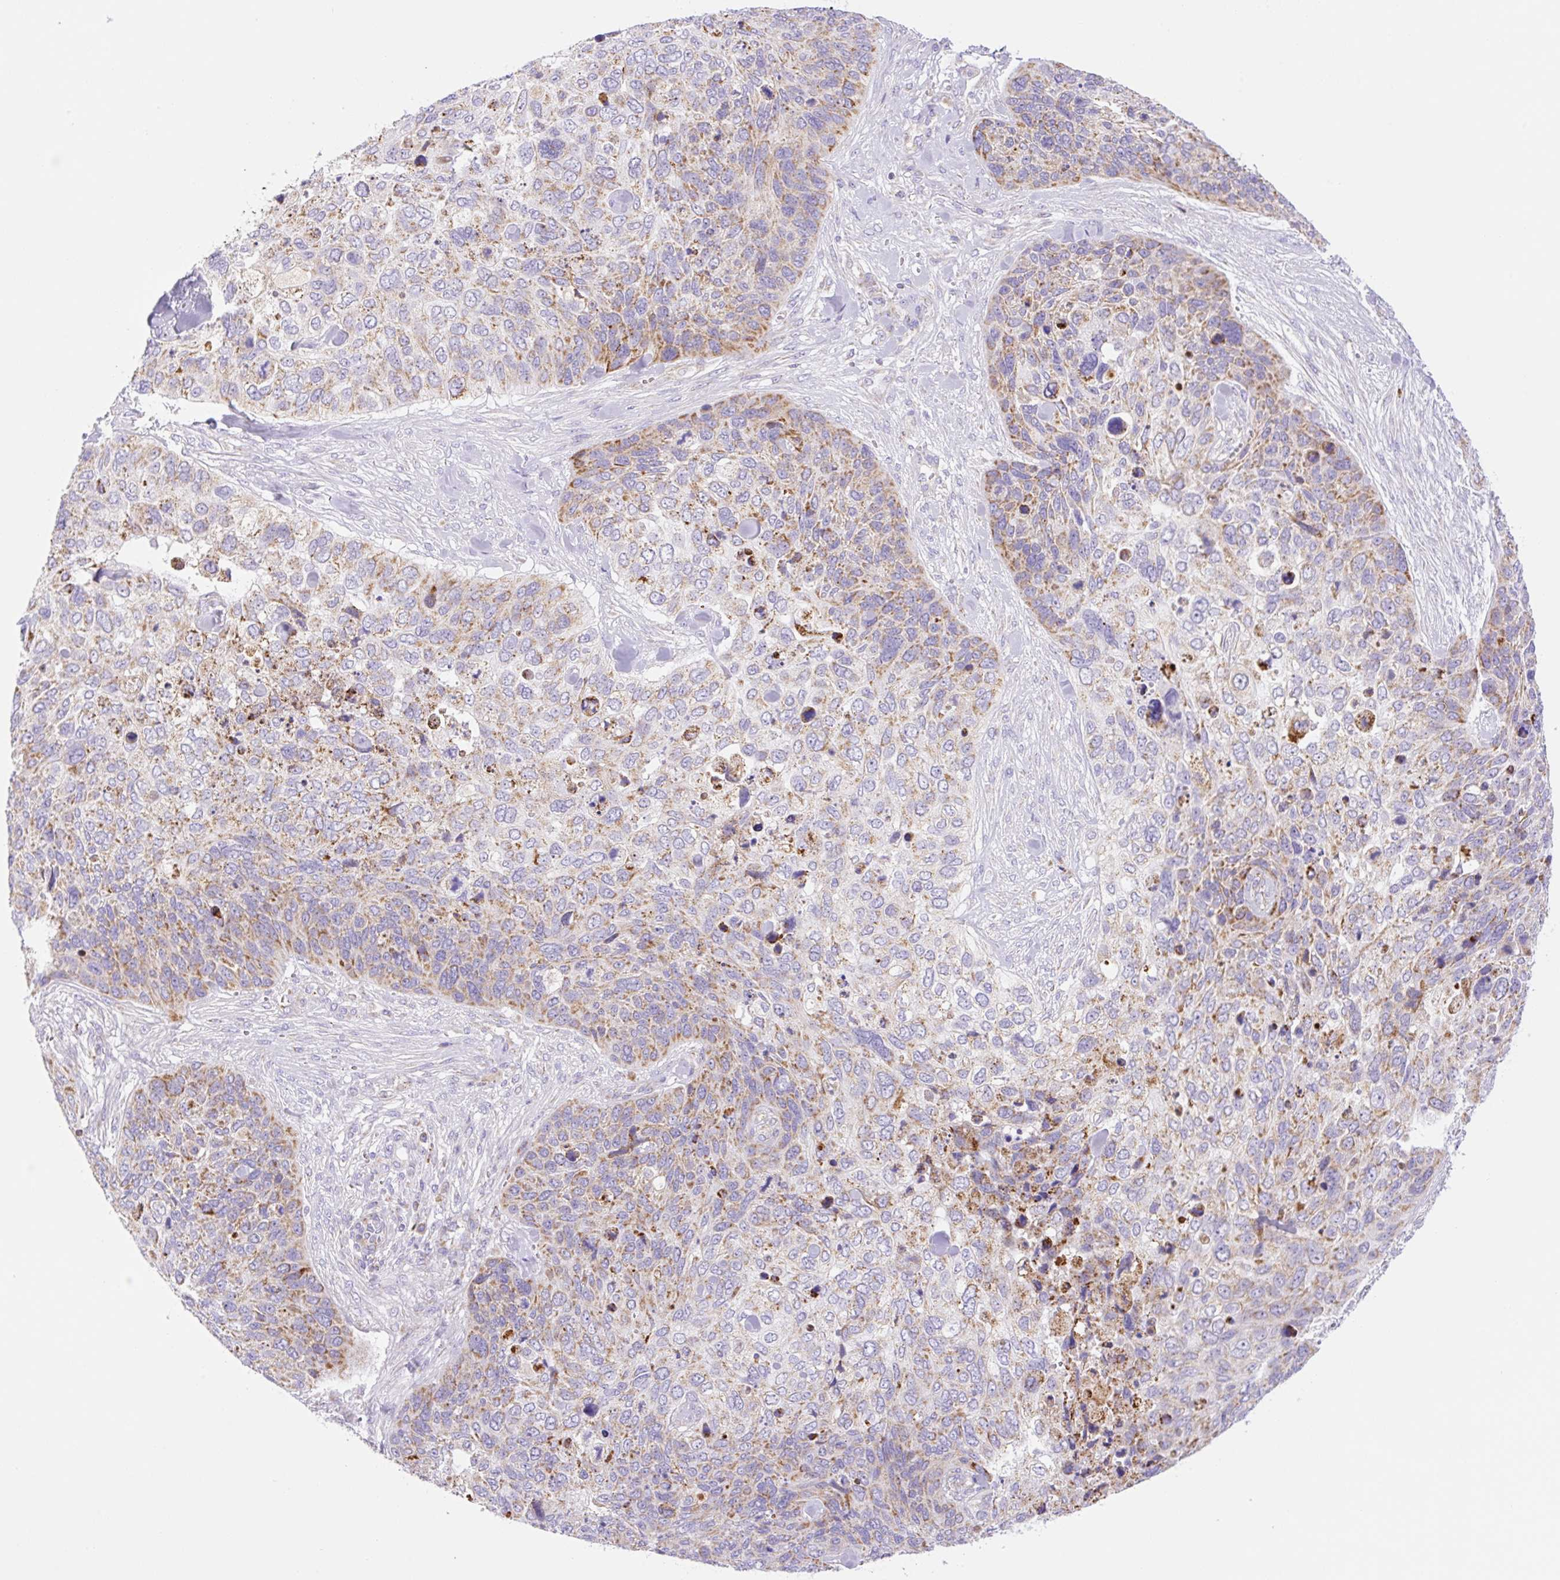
{"staining": {"intensity": "moderate", "quantity": "25%-75%", "location": "cytoplasmic/membranous"}, "tissue": "skin cancer", "cell_type": "Tumor cells", "image_type": "cancer", "snomed": [{"axis": "morphology", "description": "Basal cell carcinoma"}, {"axis": "topography", "description": "Skin"}], "caption": "Basal cell carcinoma (skin) stained for a protein exhibits moderate cytoplasmic/membranous positivity in tumor cells. The staining is performed using DAB (3,3'-diaminobenzidine) brown chromogen to label protein expression. The nuclei are counter-stained blue using hematoxylin.", "gene": "ETNK2", "patient": {"sex": "female", "age": 74}}